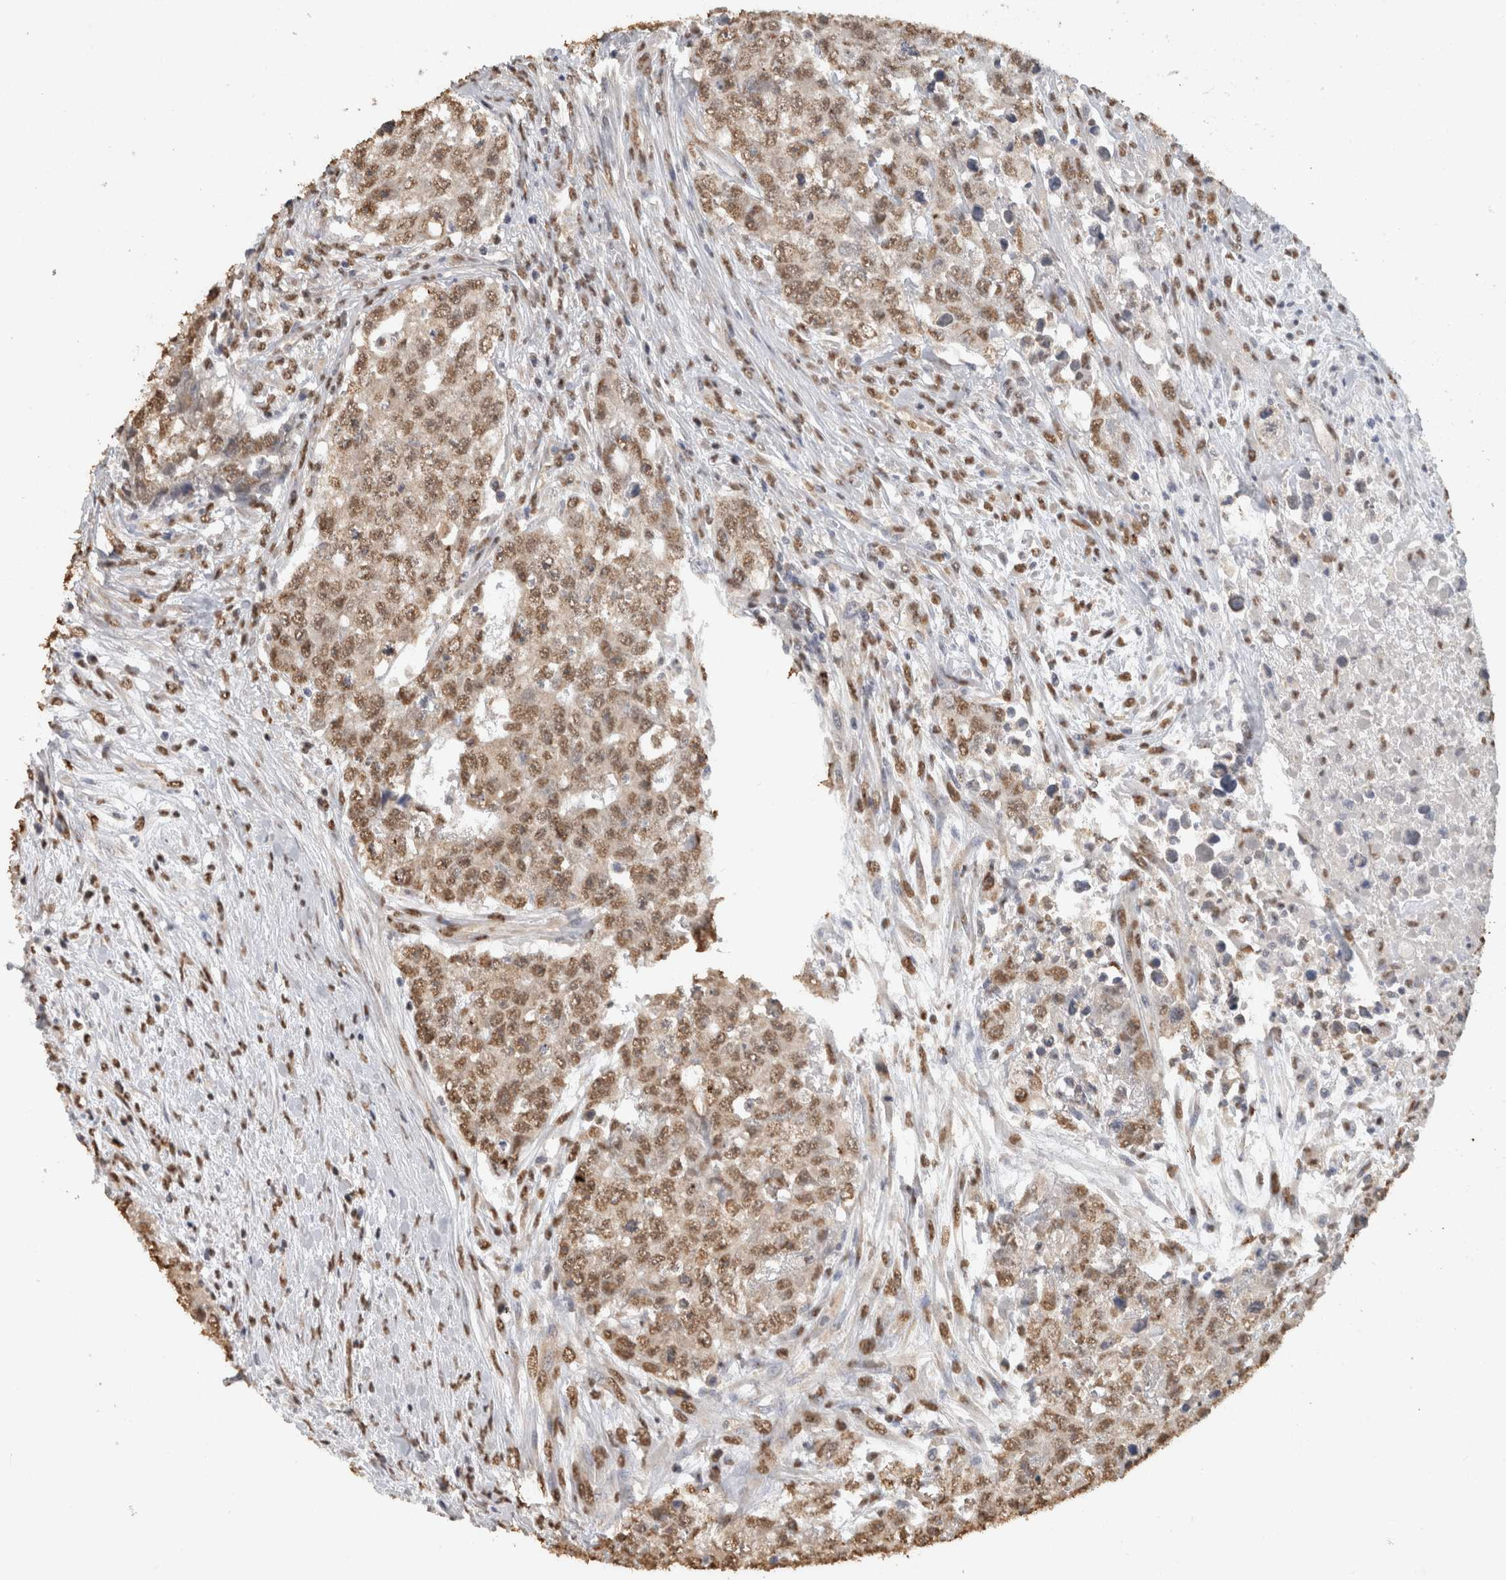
{"staining": {"intensity": "moderate", "quantity": ">75%", "location": "nuclear"}, "tissue": "testis cancer", "cell_type": "Tumor cells", "image_type": "cancer", "snomed": [{"axis": "morphology", "description": "Carcinoma, Embryonal, NOS"}, {"axis": "topography", "description": "Testis"}], "caption": "A brown stain highlights moderate nuclear positivity of a protein in human testis cancer tumor cells. (DAB = brown stain, brightfield microscopy at high magnification).", "gene": "HAND2", "patient": {"sex": "male", "age": 28}}